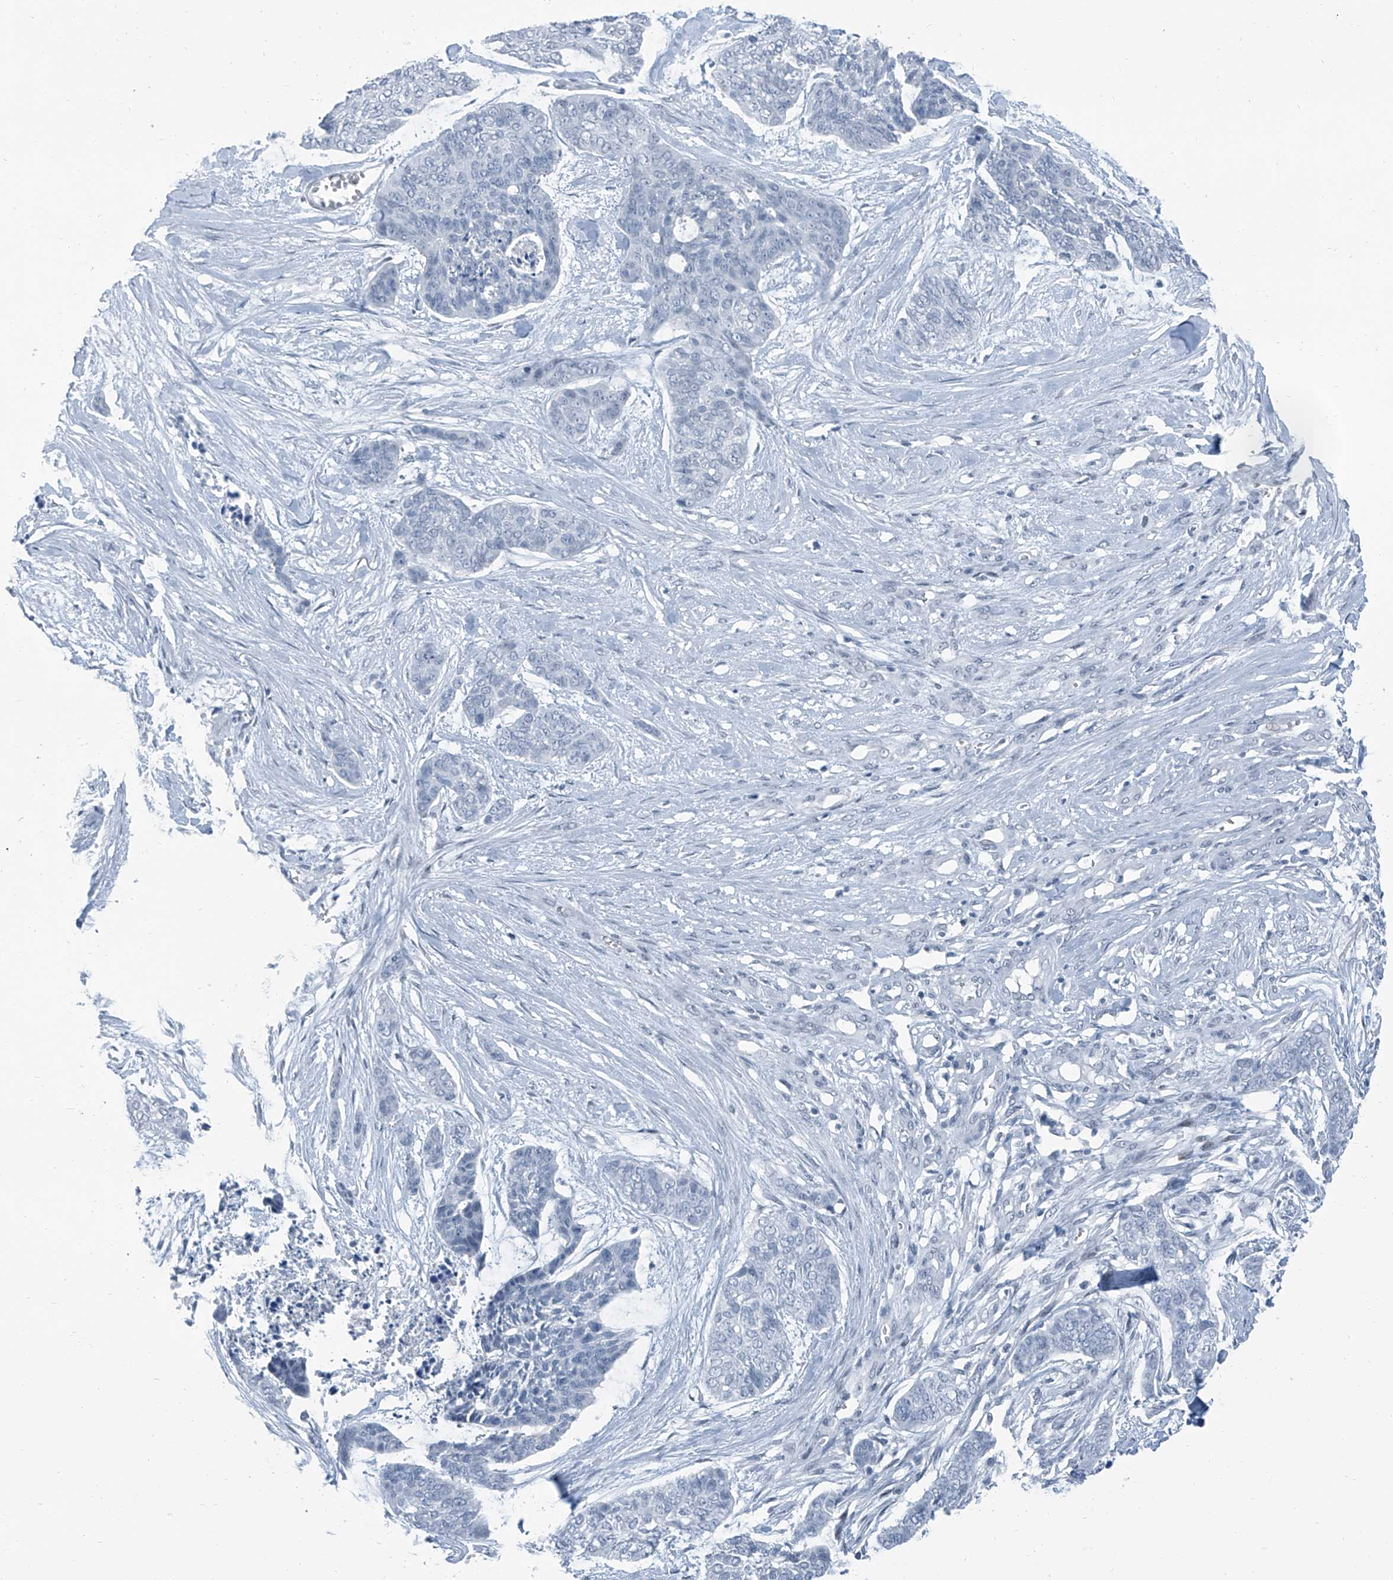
{"staining": {"intensity": "negative", "quantity": "none", "location": "none"}, "tissue": "skin cancer", "cell_type": "Tumor cells", "image_type": "cancer", "snomed": [{"axis": "morphology", "description": "Basal cell carcinoma"}, {"axis": "topography", "description": "Skin"}], "caption": "There is no significant staining in tumor cells of basal cell carcinoma (skin). The staining was performed using DAB to visualize the protein expression in brown, while the nuclei were stained in blue with hematoxylin (Magnification: 20x).", "gene": "RGN", "patient": {"sex": "female", "age": 64}}